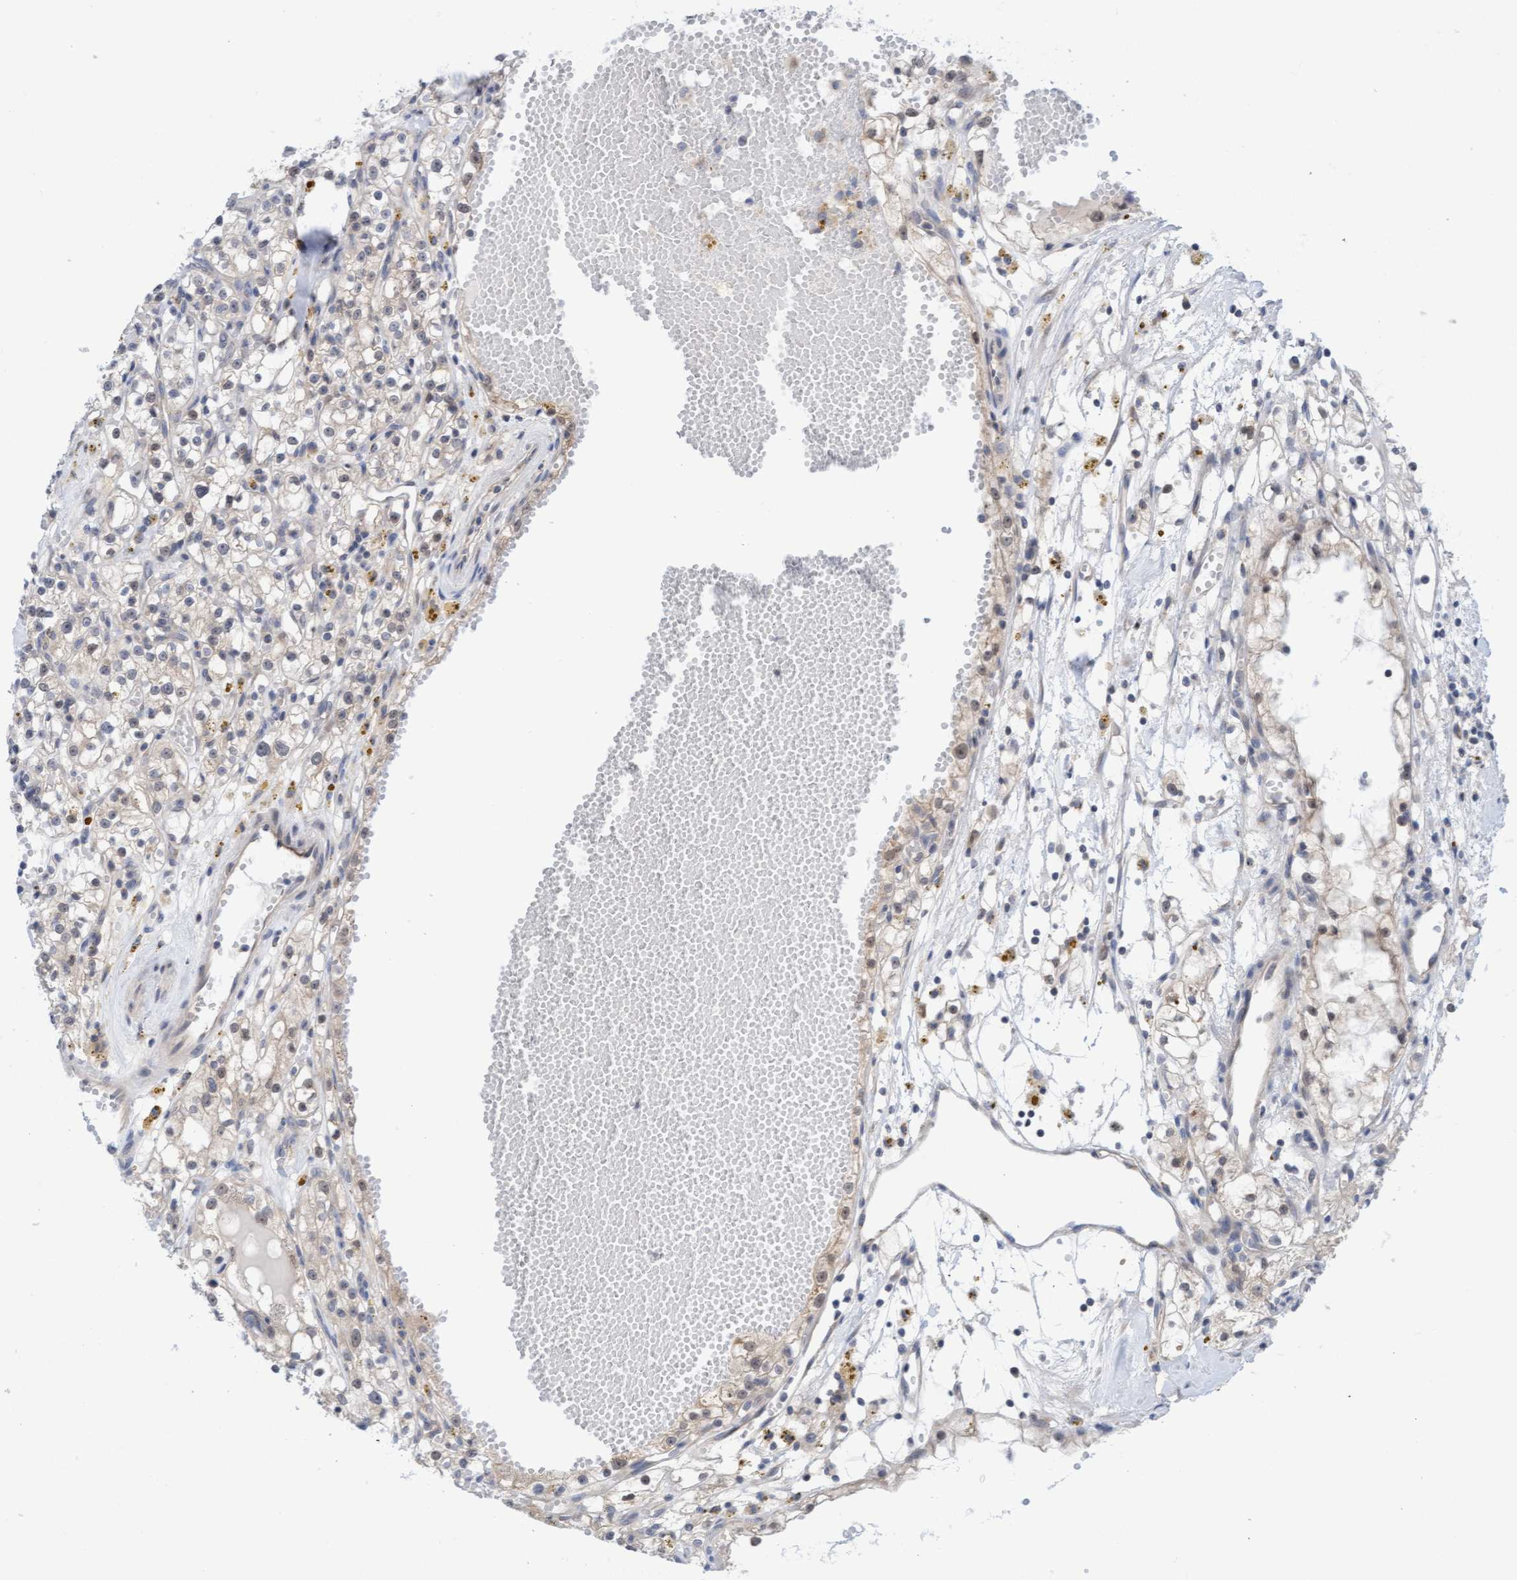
{"staining": {"intensity": "weak", "quantity": "<25%", "location": "cytoplasmic/membranous,nuclear"}, "tissue": "renal cancer", "cell_type": "Tumor cells", "image_type": "cancer", "snomed": [{"axis": "morphology", "description": "Adenocarcinoma, NOS"}, {"axis": "topography", "description": "Kidney"}], "caption": "The immunohistochemistry (IHC) photomicrograph has no significant staining in tumor cells of renal cancer tissue. (Stains: DAB (3,3'-diaminobenzidine) immunohistochemistry with hematoxylin counter stain, Microscopy: brightfield microscopy at high magnification).", "gene": "AMZ2", "patient": {"sex": "male", "age": 56}}